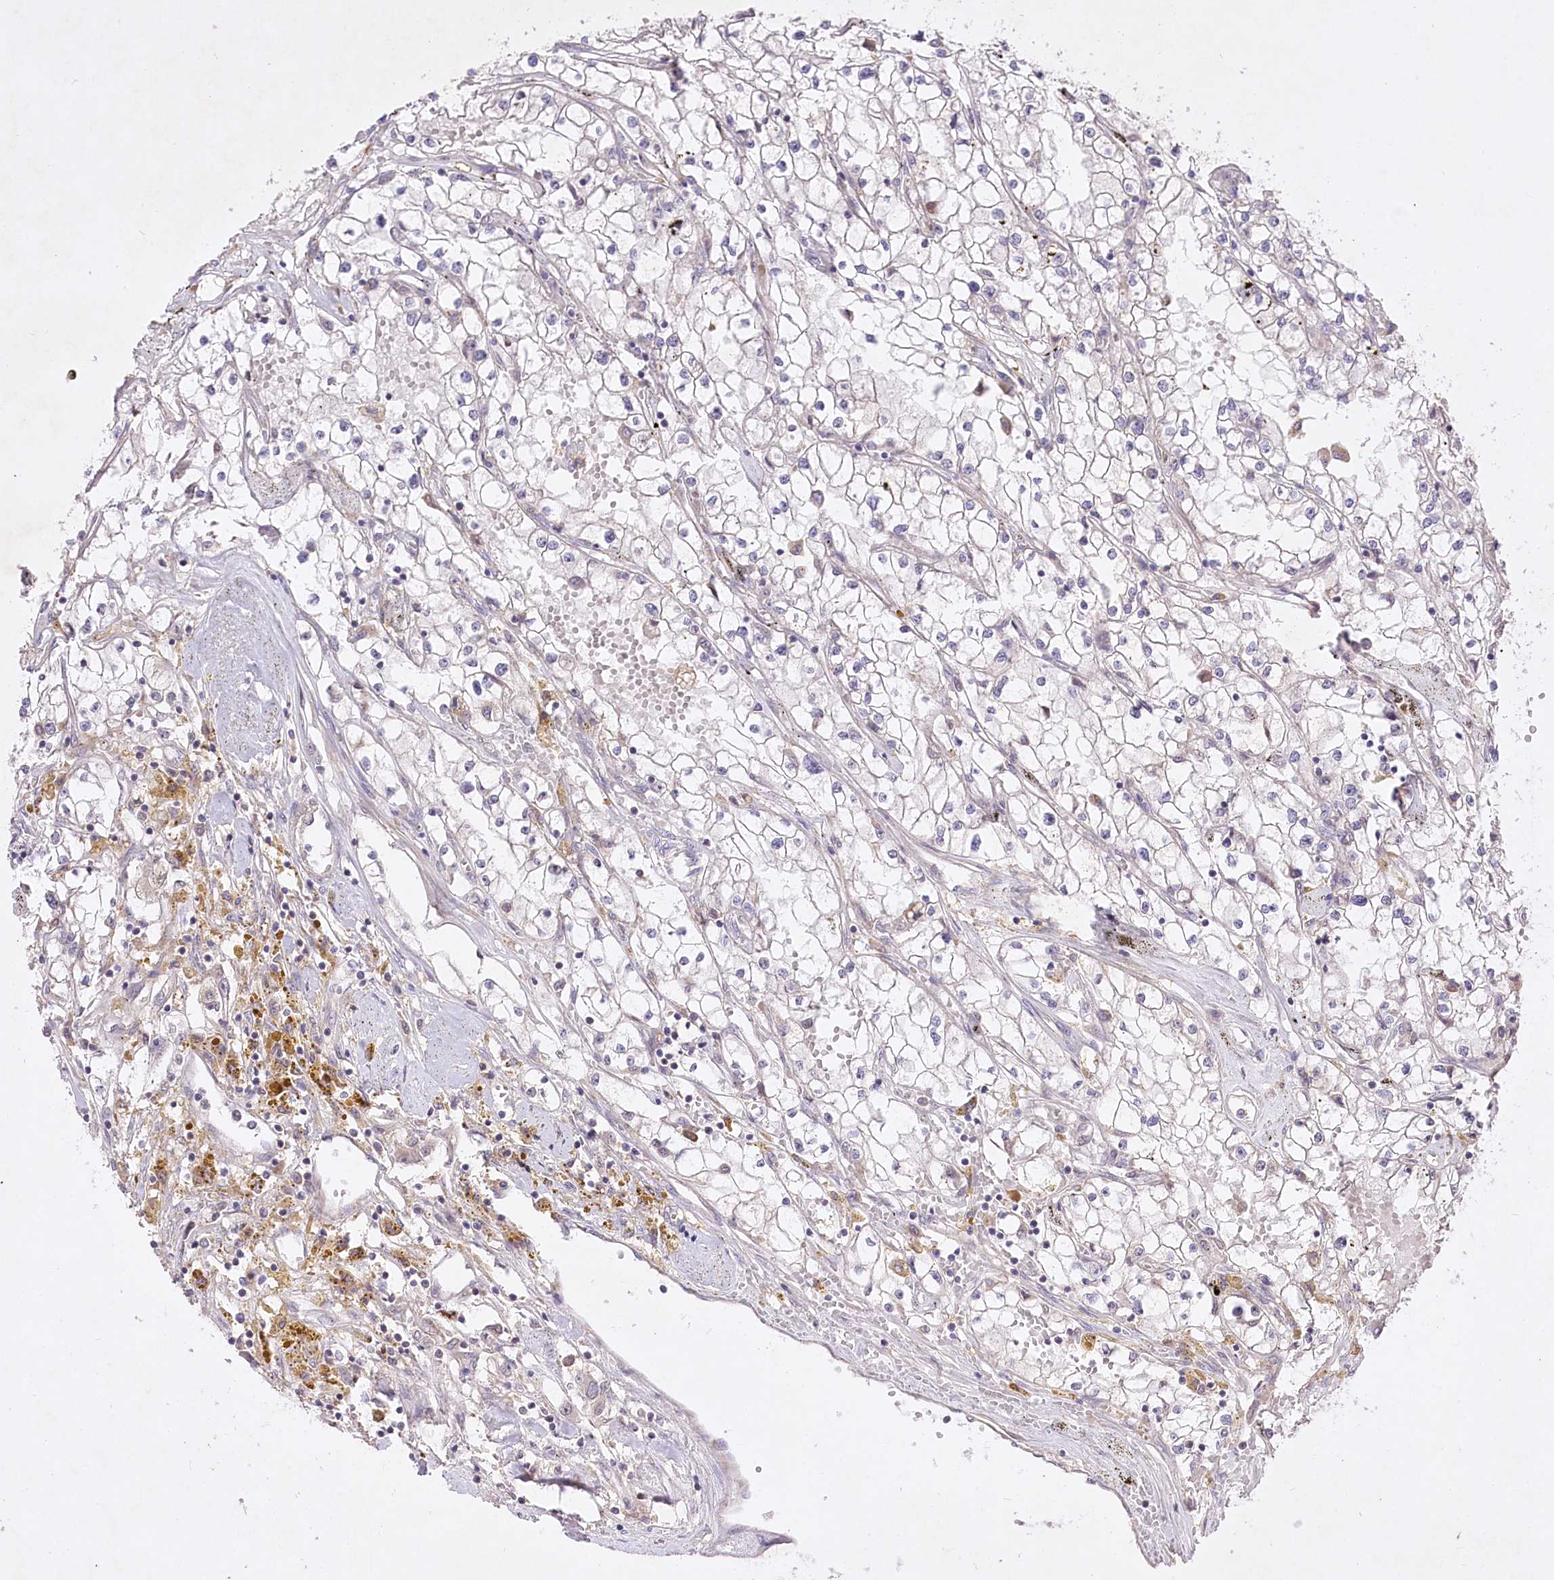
{"staining": {"intensity": "negative", "quantity": "none", "location": "none"}, "tissue": "renal cancer", "cell_type": "Tumor cells", "image_type": "cancer", "snomed": [{"axis": "morphology", "description": "Adenocarcinoma, NOS"}, {"axis": "topography", "description": "Kidney"}], "caption": "Immunohistochemistry histopathology image of renal cancer (adenocarcinoma) stained for a protein (brown), which displays no positivity in tumor cells.", "gene": "HELT", "patient": {"sex": "male", "age": 56}}